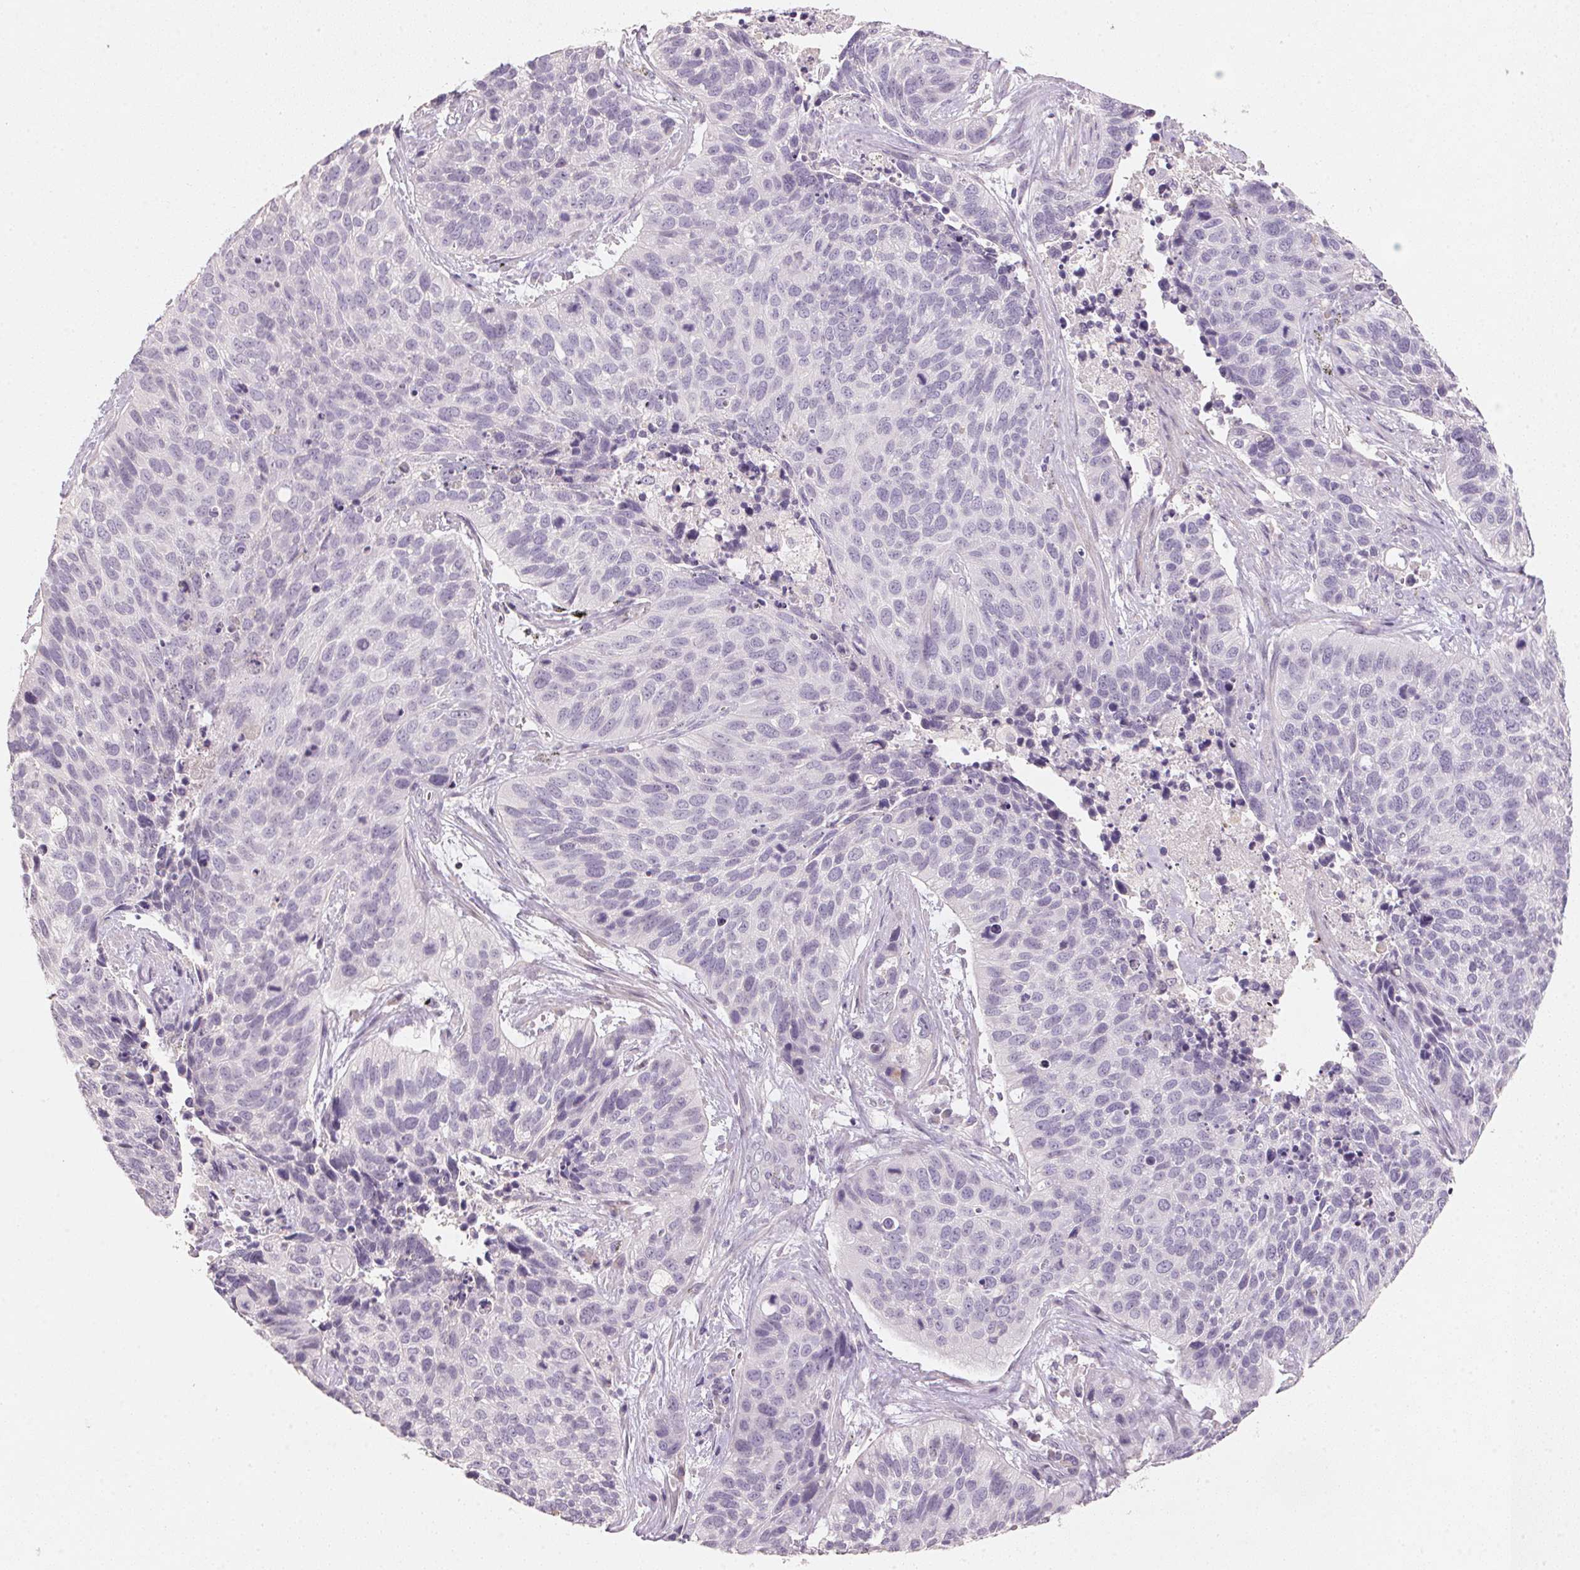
{"staining": {"intensity": "negative", "quantity": "none", "location": "none"}, "tissue": "lung cancer", "cell_type": "Tumor cells", "image_type": "cancer", "snomed": [{"axis": "morphology", "description": "Squamous cell carcinoma, NOS"}, {"axis": "topography", "description": "Lung"}], "caption": "Immunohistochemistry photomicrograph of lung cancer (squamous cell carcinoma) stained for a protein (brown), which exhibits no positivity in tumor cells.", "gene": "CXCL5", "patient": {"sex": "male", "age": 62}}